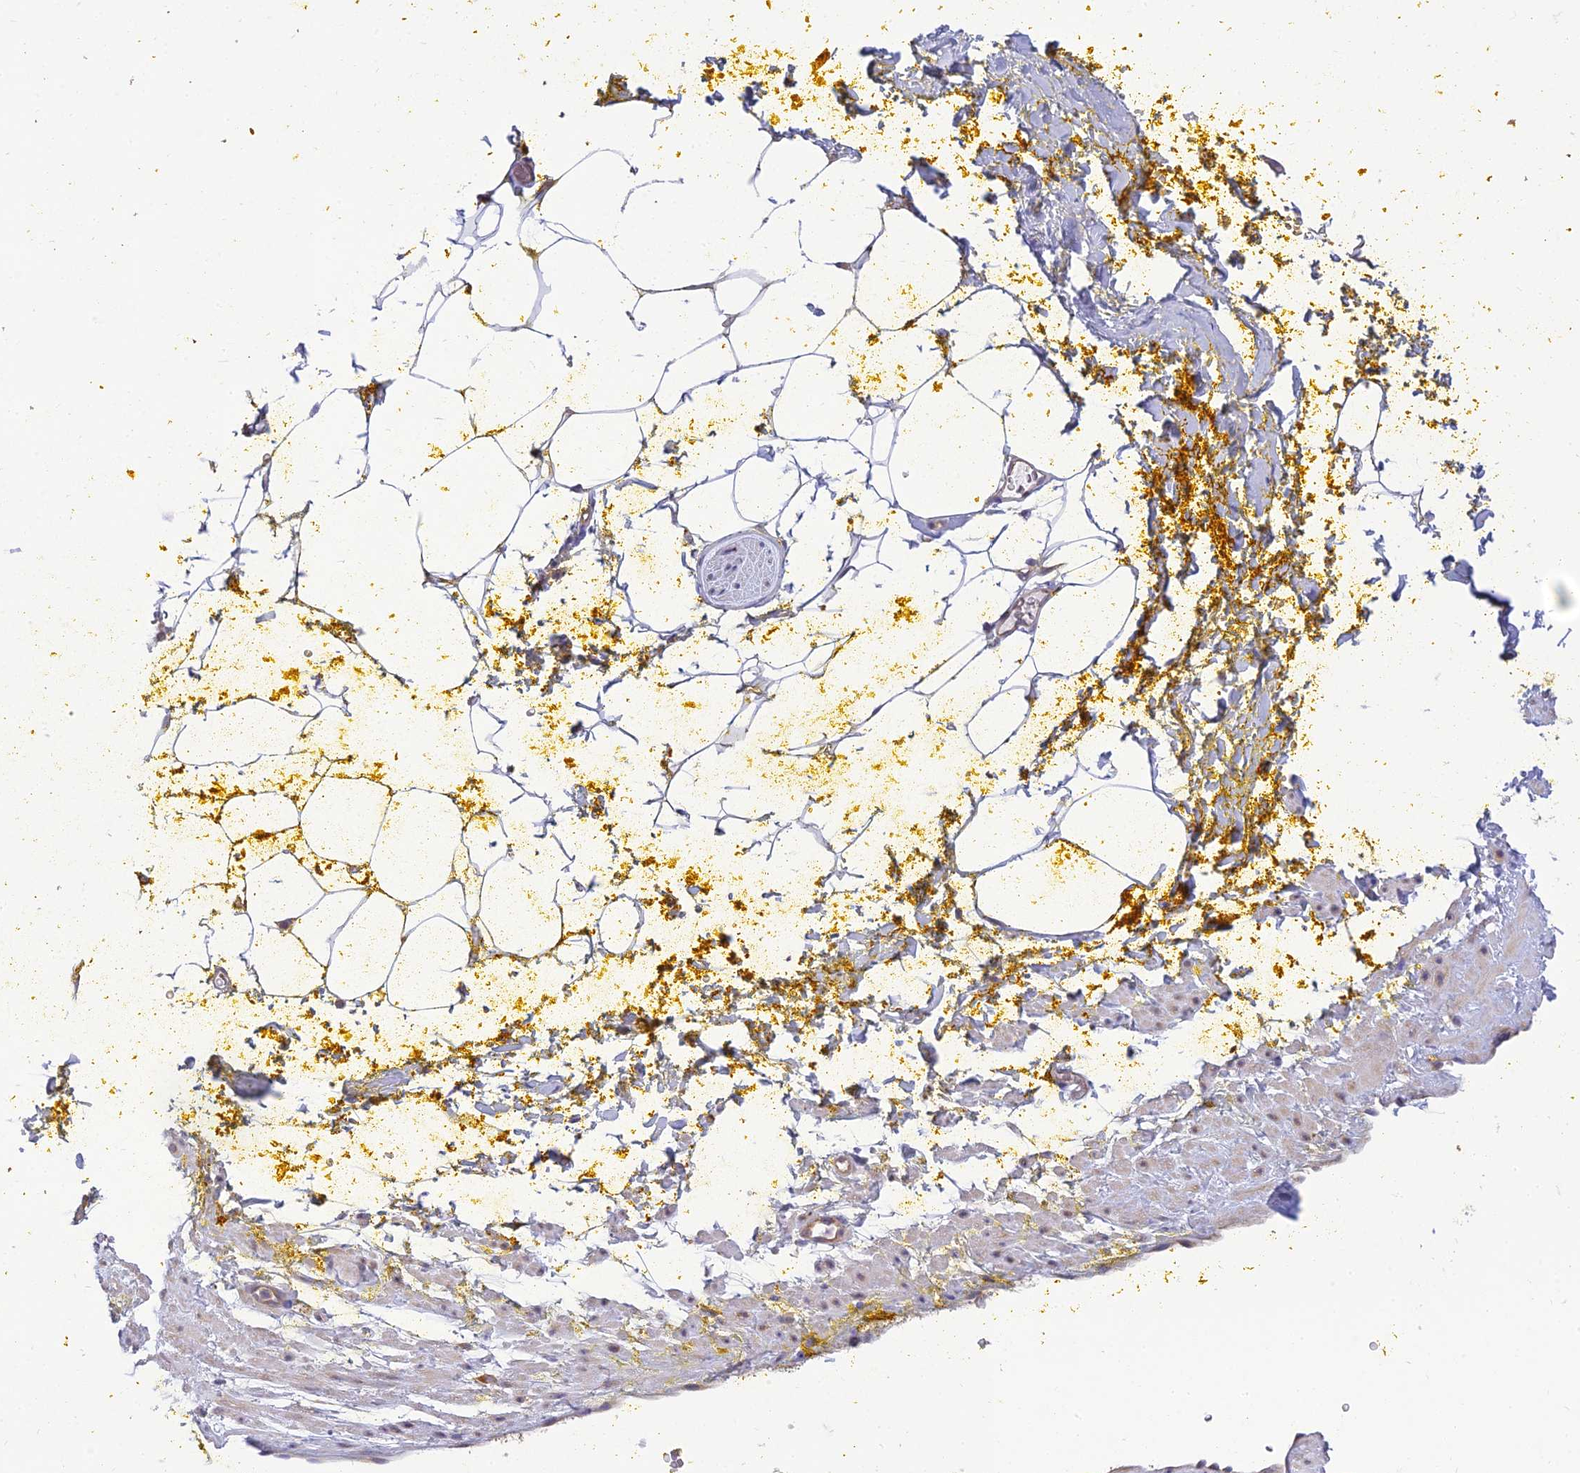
{"staining": {"intensity": "negative", "quantity": "none", "location": "none"}, "tissue": "adipose tissue", "cell_type": "Adipocytes", "image_type": "normal", "snomed": [{"axis": "morphology", "description": "Normal tissue, NOS"}, {"axis": "morphology", "description": "Adenocarcinoma, Low grade"}, {"axis": "topography", "description": "Prostate"}, {"axis": "topography", "description": "Peripheral nerve tissue"}], "caption": "This is an immunohistochemistry micrograph of unremarkable adipose tissue. There is no staining in adipocytes.", "gene": "CLCN7", "patient": {"sex": "male", "age": 63}}